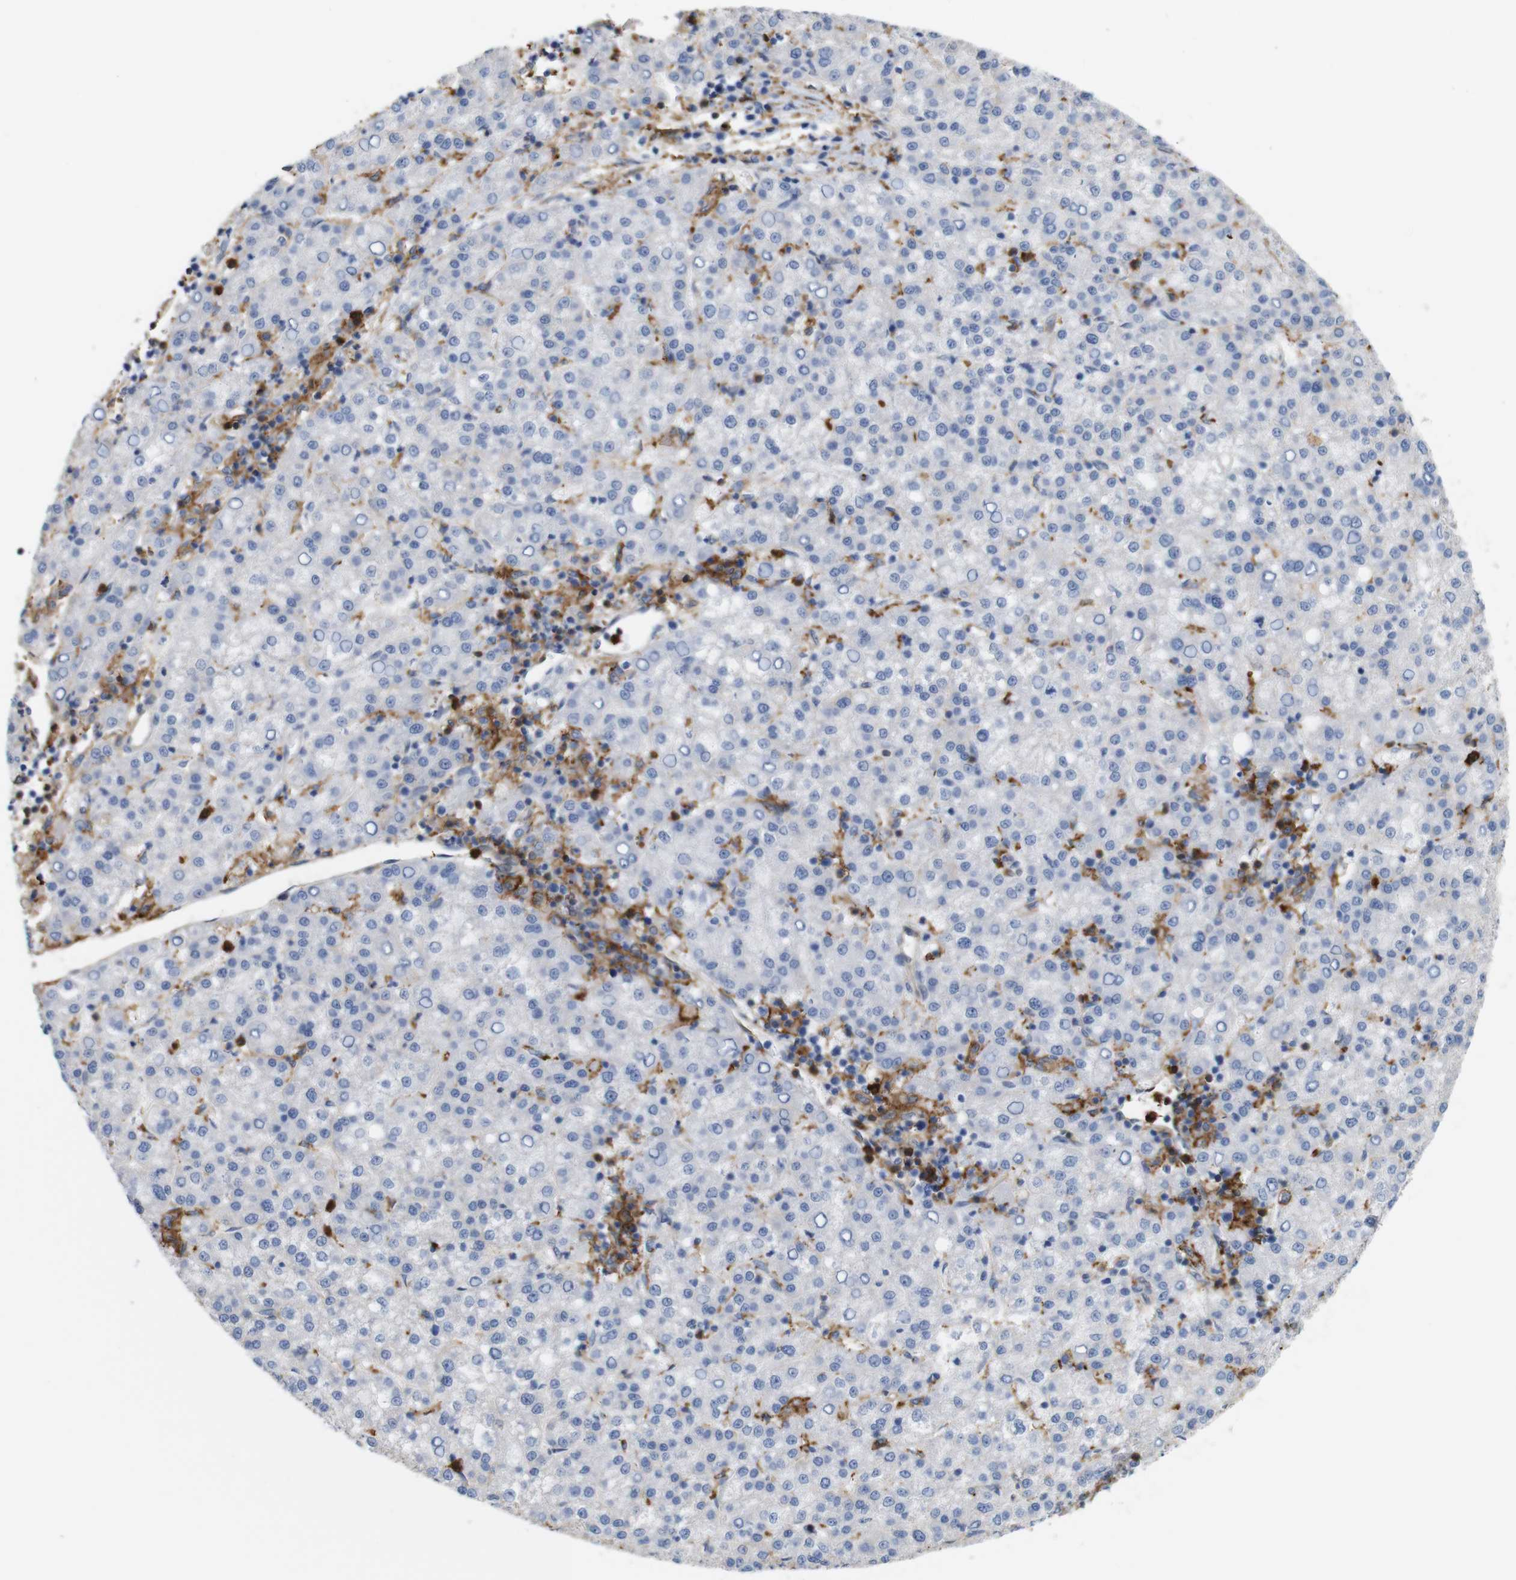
{"staining": {"intensity": "negative", "quantity": "none", "location": "none"}, "tissue": "liver cancer", "cell_type": "Tumor cells", "image_type": "cancer", "snomed": [{"axis": "morphology", "description": "Carcinoma, Hepatocellular, NOS"}, {"axis": "topography", "description": "Liver"}], "caption": "The micrograph demonstrates no staining of tumor cells in hepatocellular carcinoma (liver).", "gene": "ANXA1", "patient": {"sex": "female", "age": 58}}